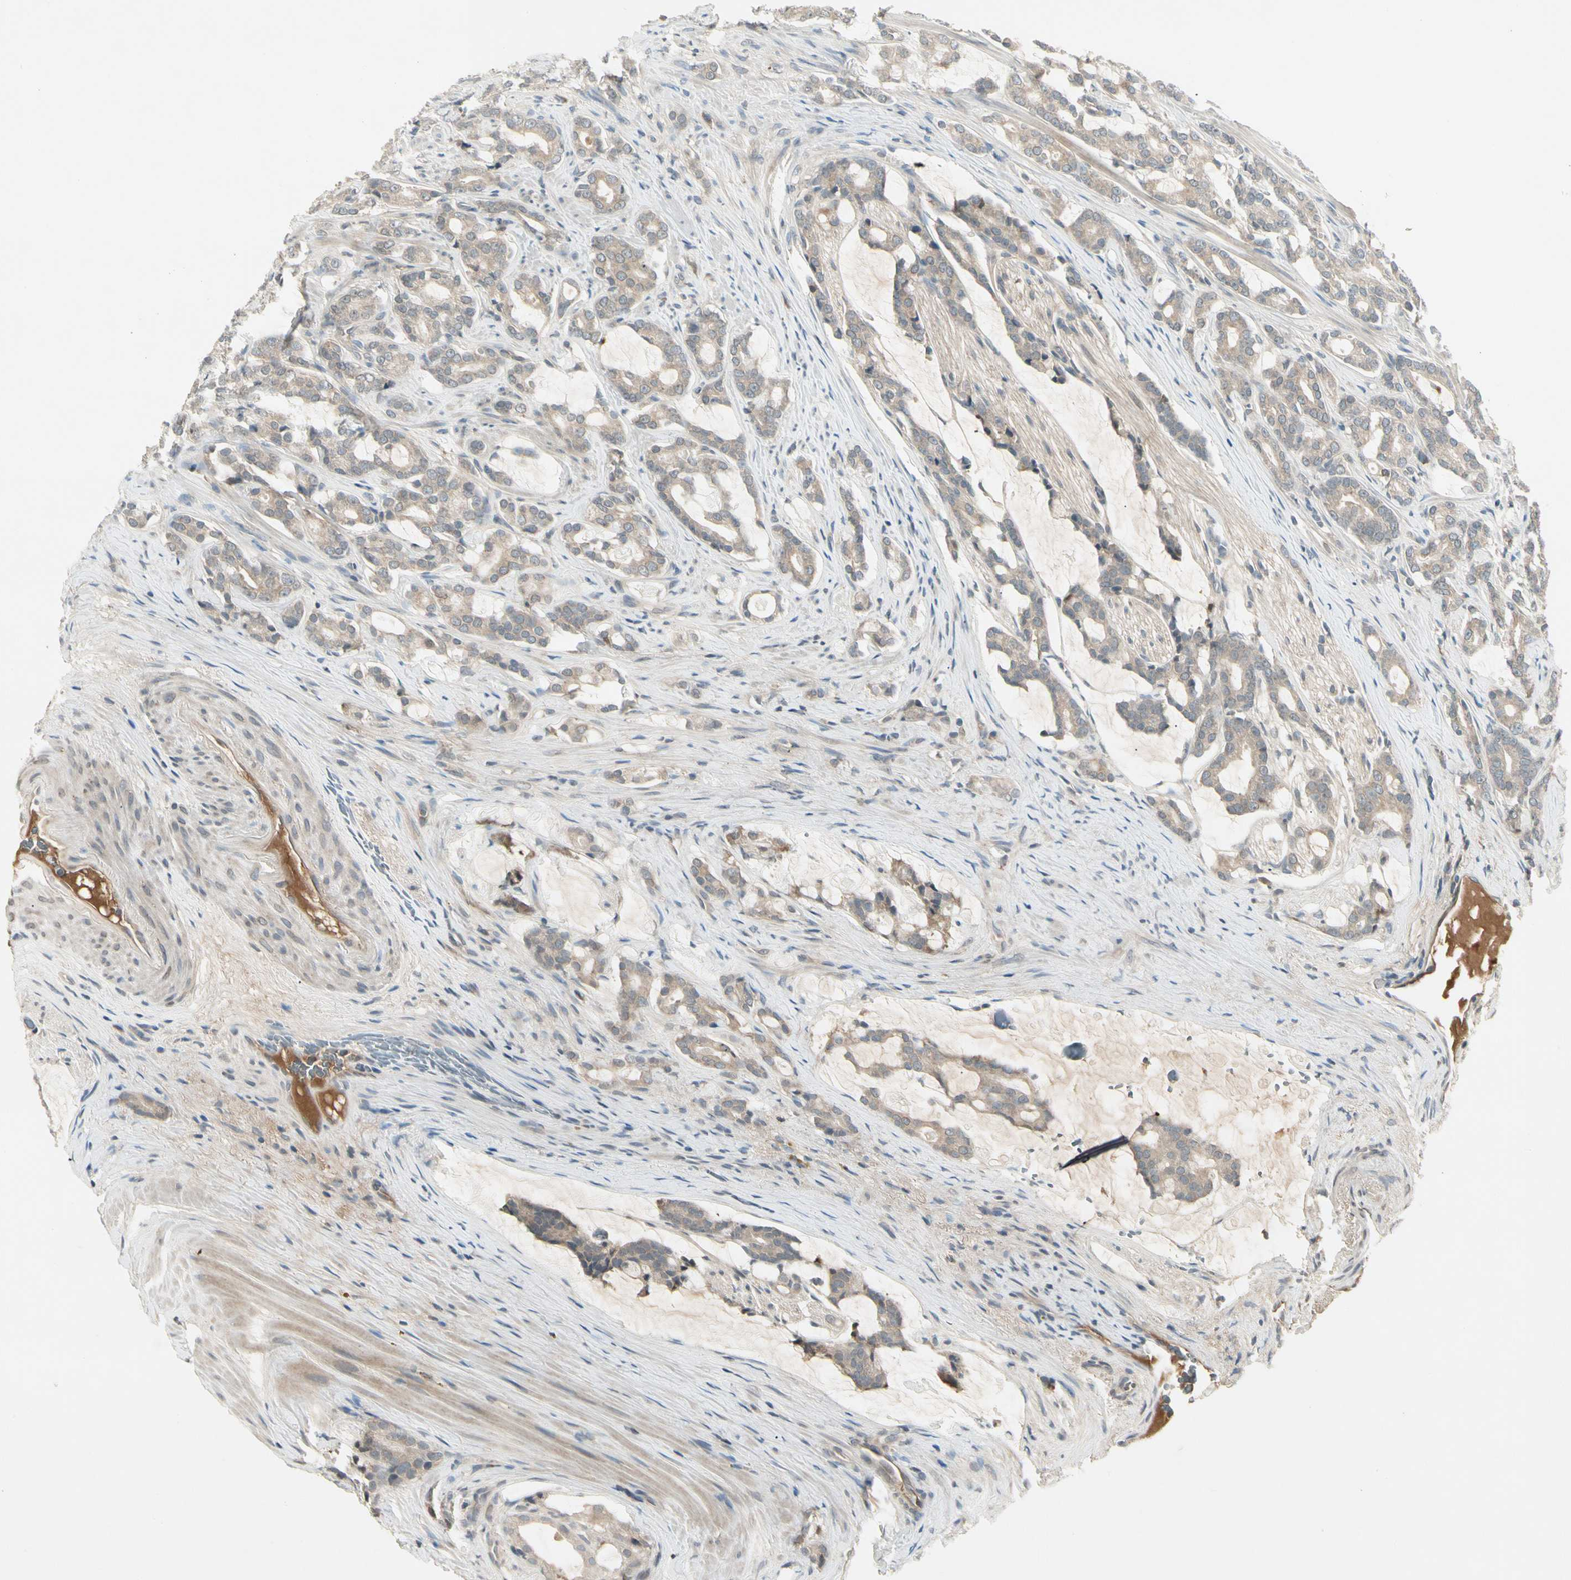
{"staining": {"intensity": "weak", "quantity": ">75%", "location": "cytoplasmic/membranous"}, "tissue": "prostate cancer", "cell_type": "Tumor cells", "image_type": "cancer", "snomed": [{"axis": "morphology", "description": "Adenocarcinoma, Low grade"}, {"axis": "topography", "description": "Prostate"}], "caption": "High-power microscopy captured an immunohistochemistry histopathology image of low-grade adenocarcinoma (prostate), revealing weak cytoplasmic/membranous staining in about >75% of tumor cells.", "gene": "CCL4", "patient": {"sex": "male", "age": 58}}